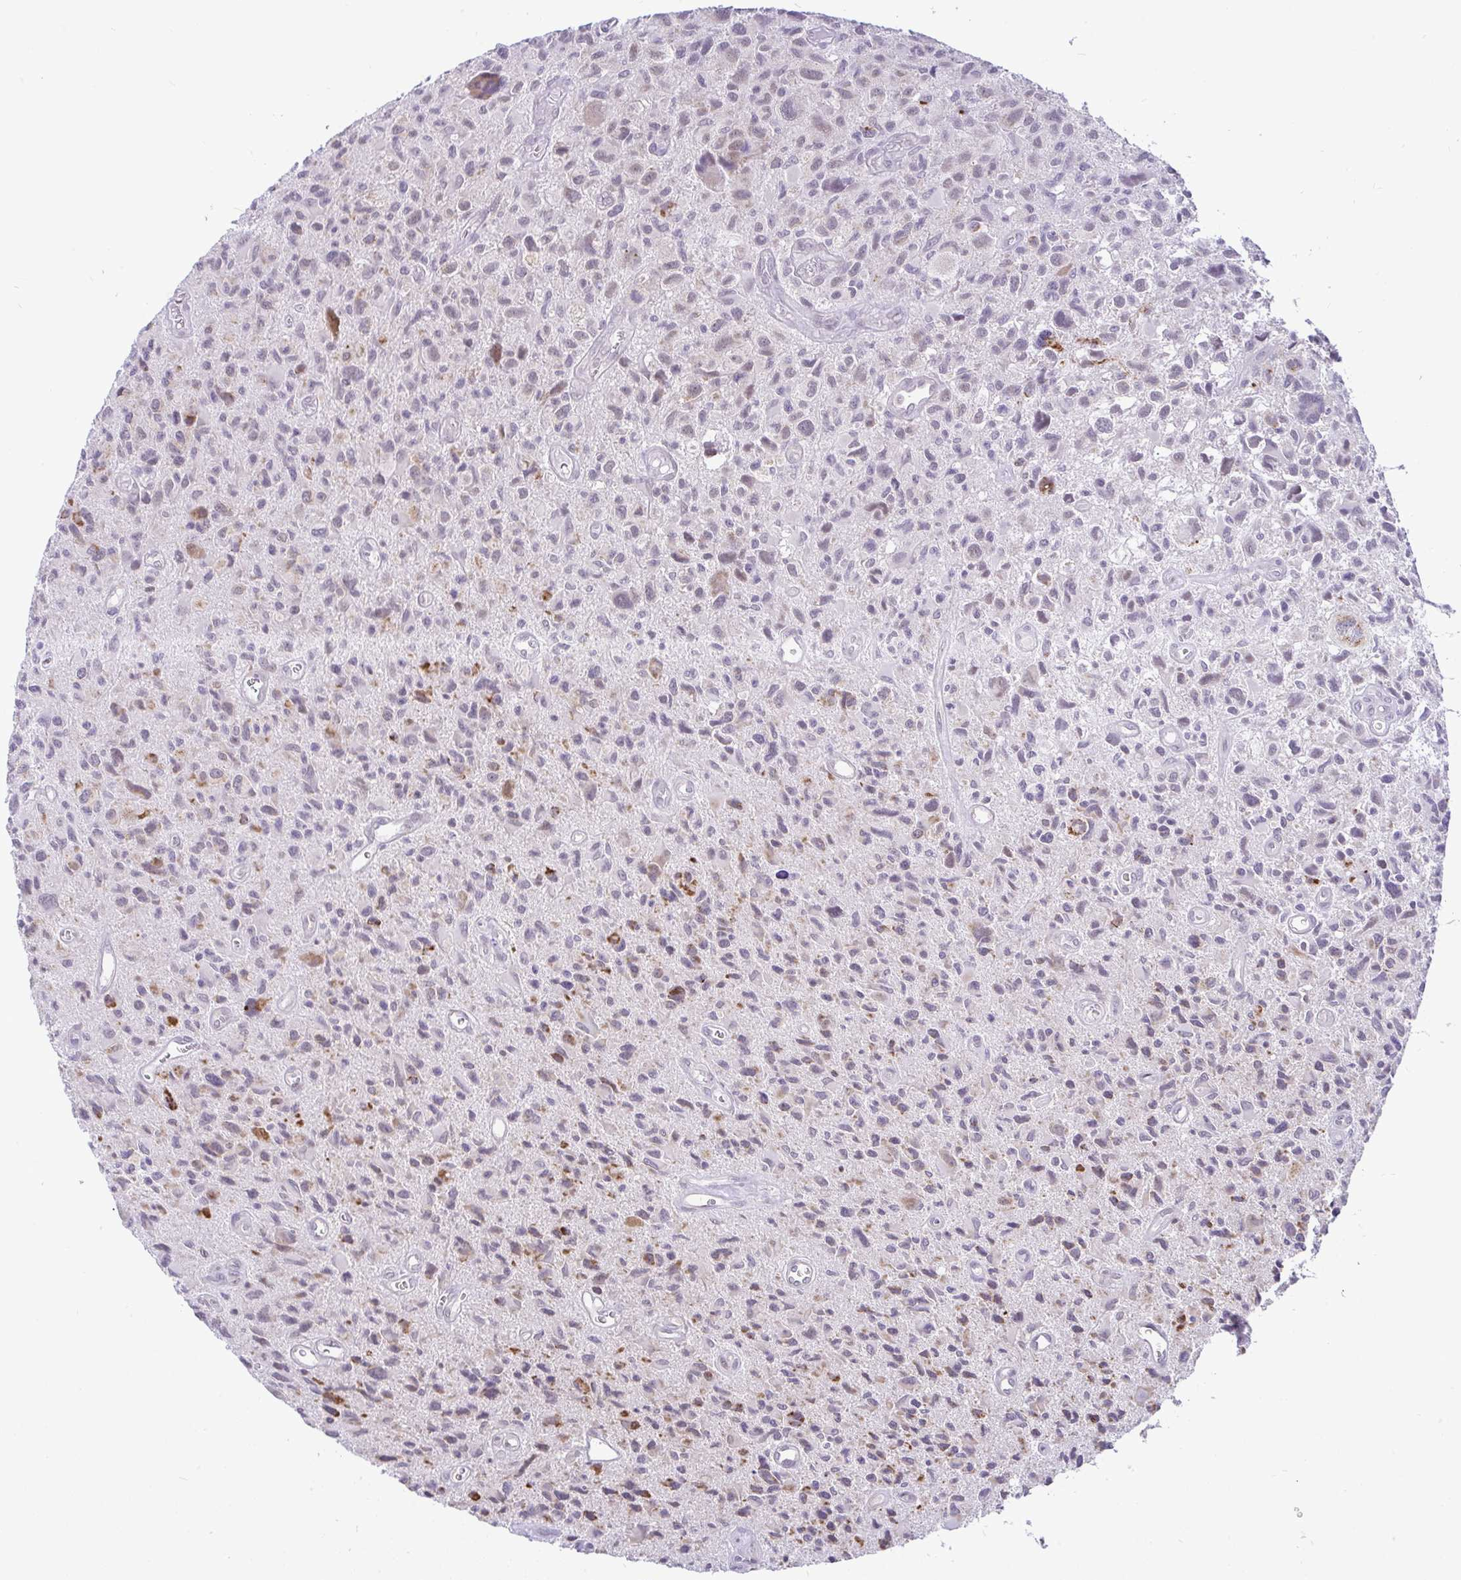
{"staining": {"intensity": "moderate", "quantity": "<25%", "location": "cytoplasmic/membranous"}, "tissue": "glioma", "cell_type": "Tumor cells", "image_type": "cancer", "snomed": [{"axis": "morphology", "description": "Glioma, malignant, High grade"}, {"axis": "topography", "description": "Brain"}], "caption": "An IHC histopathology image of tumor tissue is shown. Protein staining in brown shows moderate cytoplasmic/membranous positivity in glioma within tumor cells.", "gene": "PYCR2", "patient": {"sex": "male", "age": 76}}